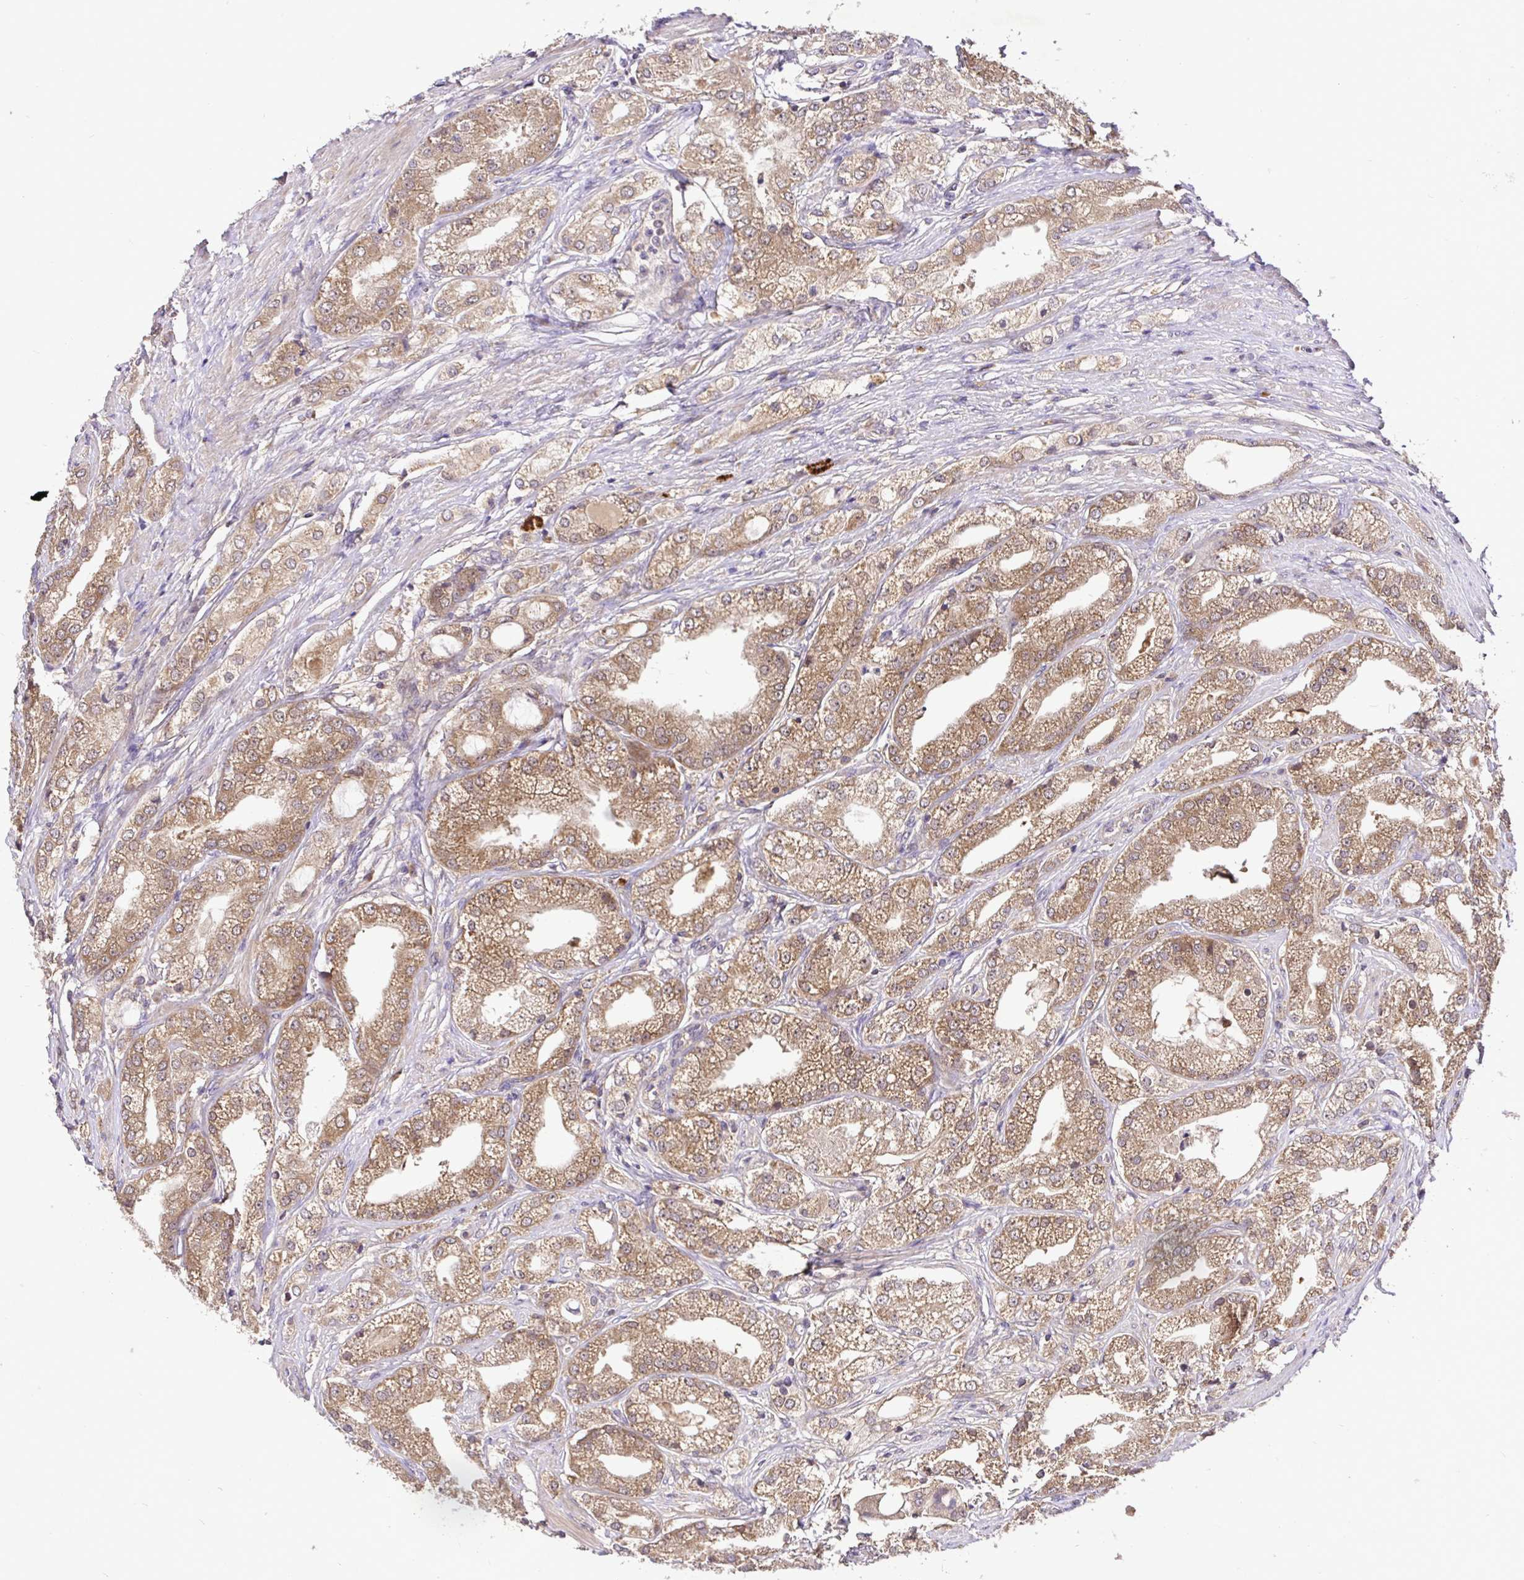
{"staining": {"intensity": "moderate", "quantity": "25%-75%", "location": "cytoplasmic/membranous"}, "tissue": "prostate cancer", "cell_type": "Tumor cells", "image_type": "cancer", "snomed": [{"axis": "morphology", "description": "Adenocarcinoma, High grade"}, {"axis": "topography", "description": "Prostate"}], "caption": "The image displays a brown stain indicating the presence of a protein in the cytoplasmic/membranous of tumor cells in prostate cancer.", "gene": "UBE2M", "patient": {"sex": "male", "age": 61}}